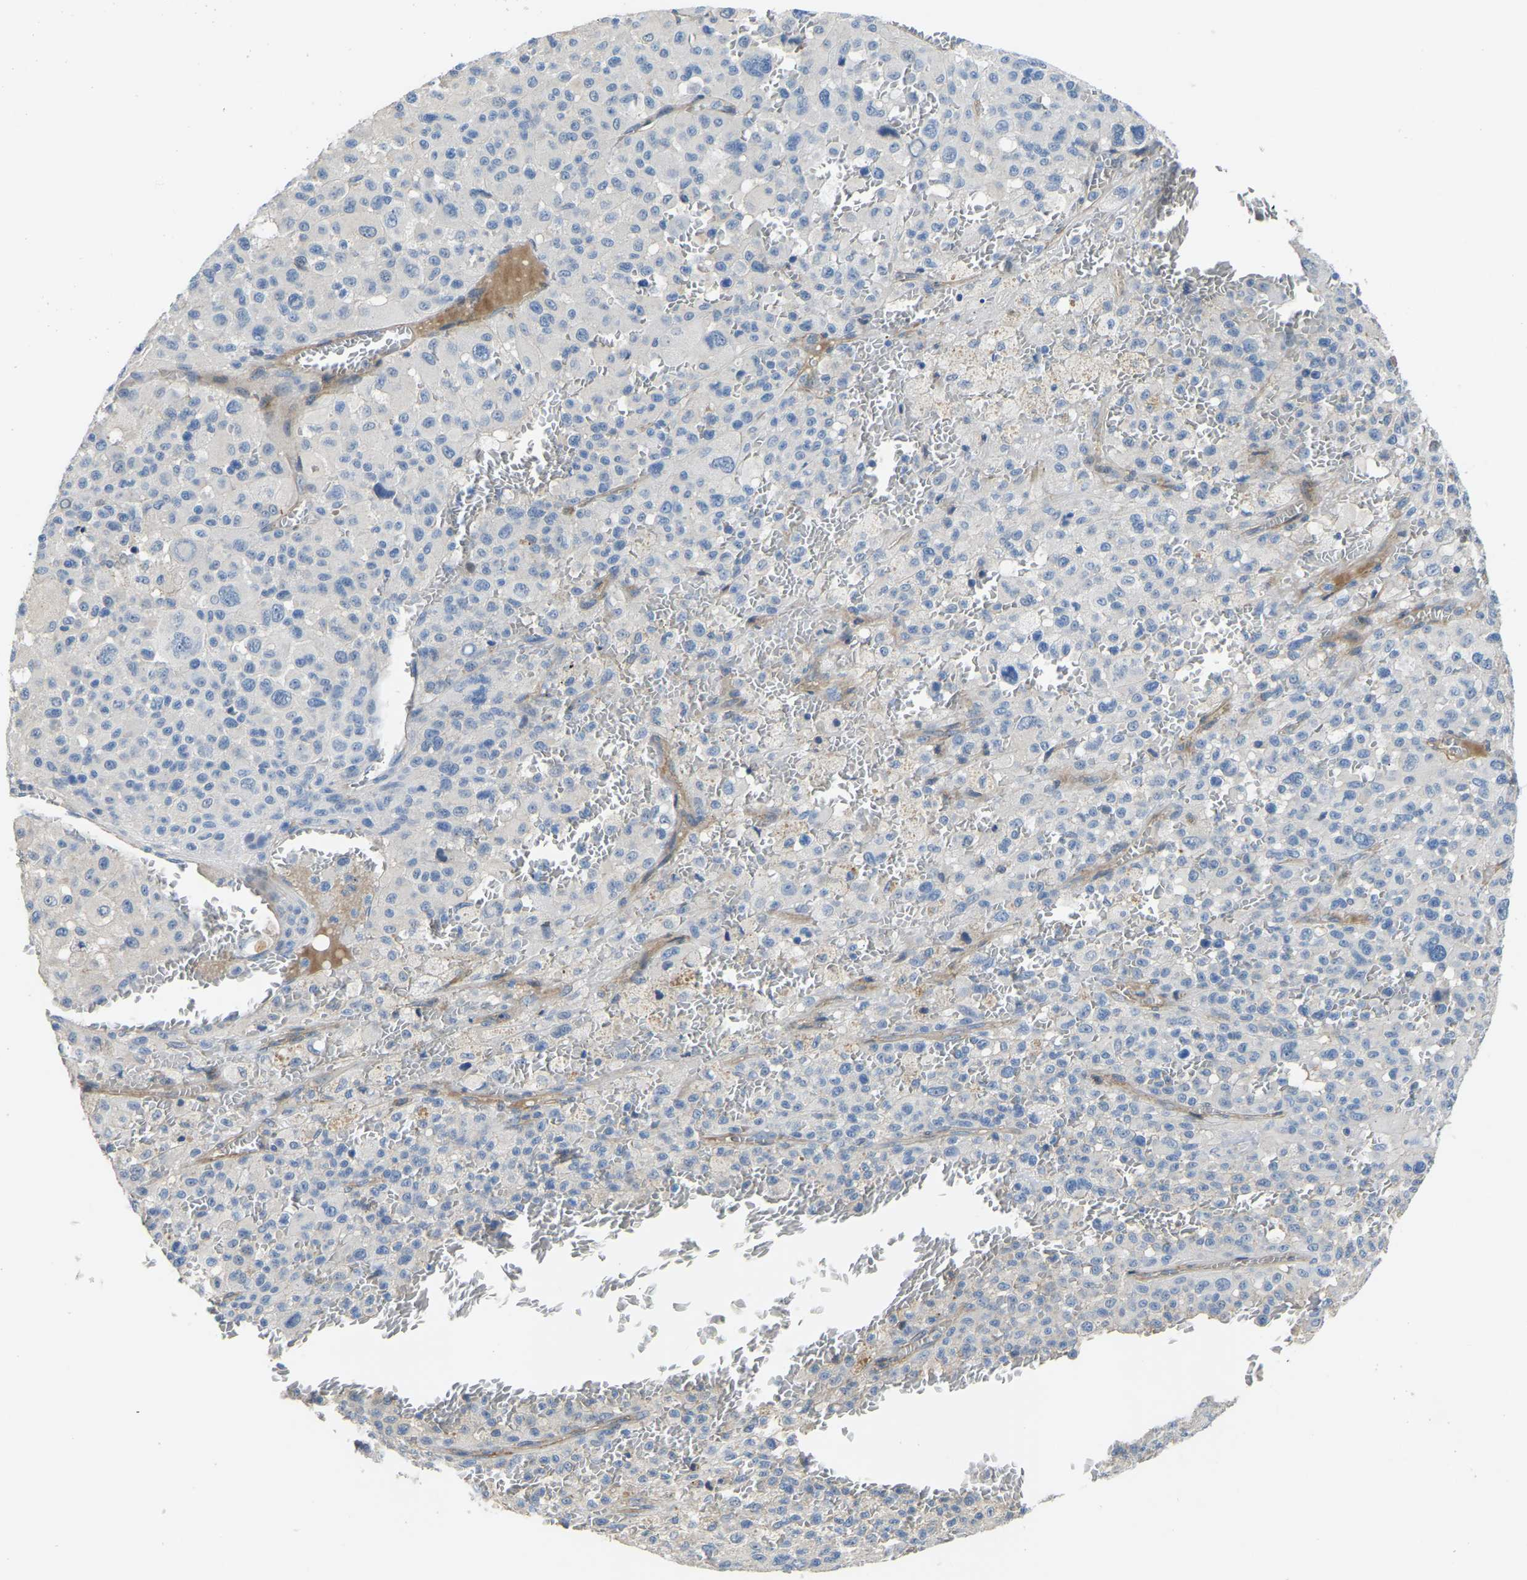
{"staining": {"intensity": "negative", "quantity": "none", "location": "none"}, "tissue": "melanoma", "cell_type": "Tumor cells", "image_type": "cancer", "snomed": [{"axis": "morphology", "description": "Malignant melanoma, Metastatic site"}, {"axis": "topography", "description": "Skin"}], "caption": "Image shows no significant protein positivity in tumor cells of melanoma.", "gene": "HIGD2B", "patient": {"sex": "female", "age": 74}}